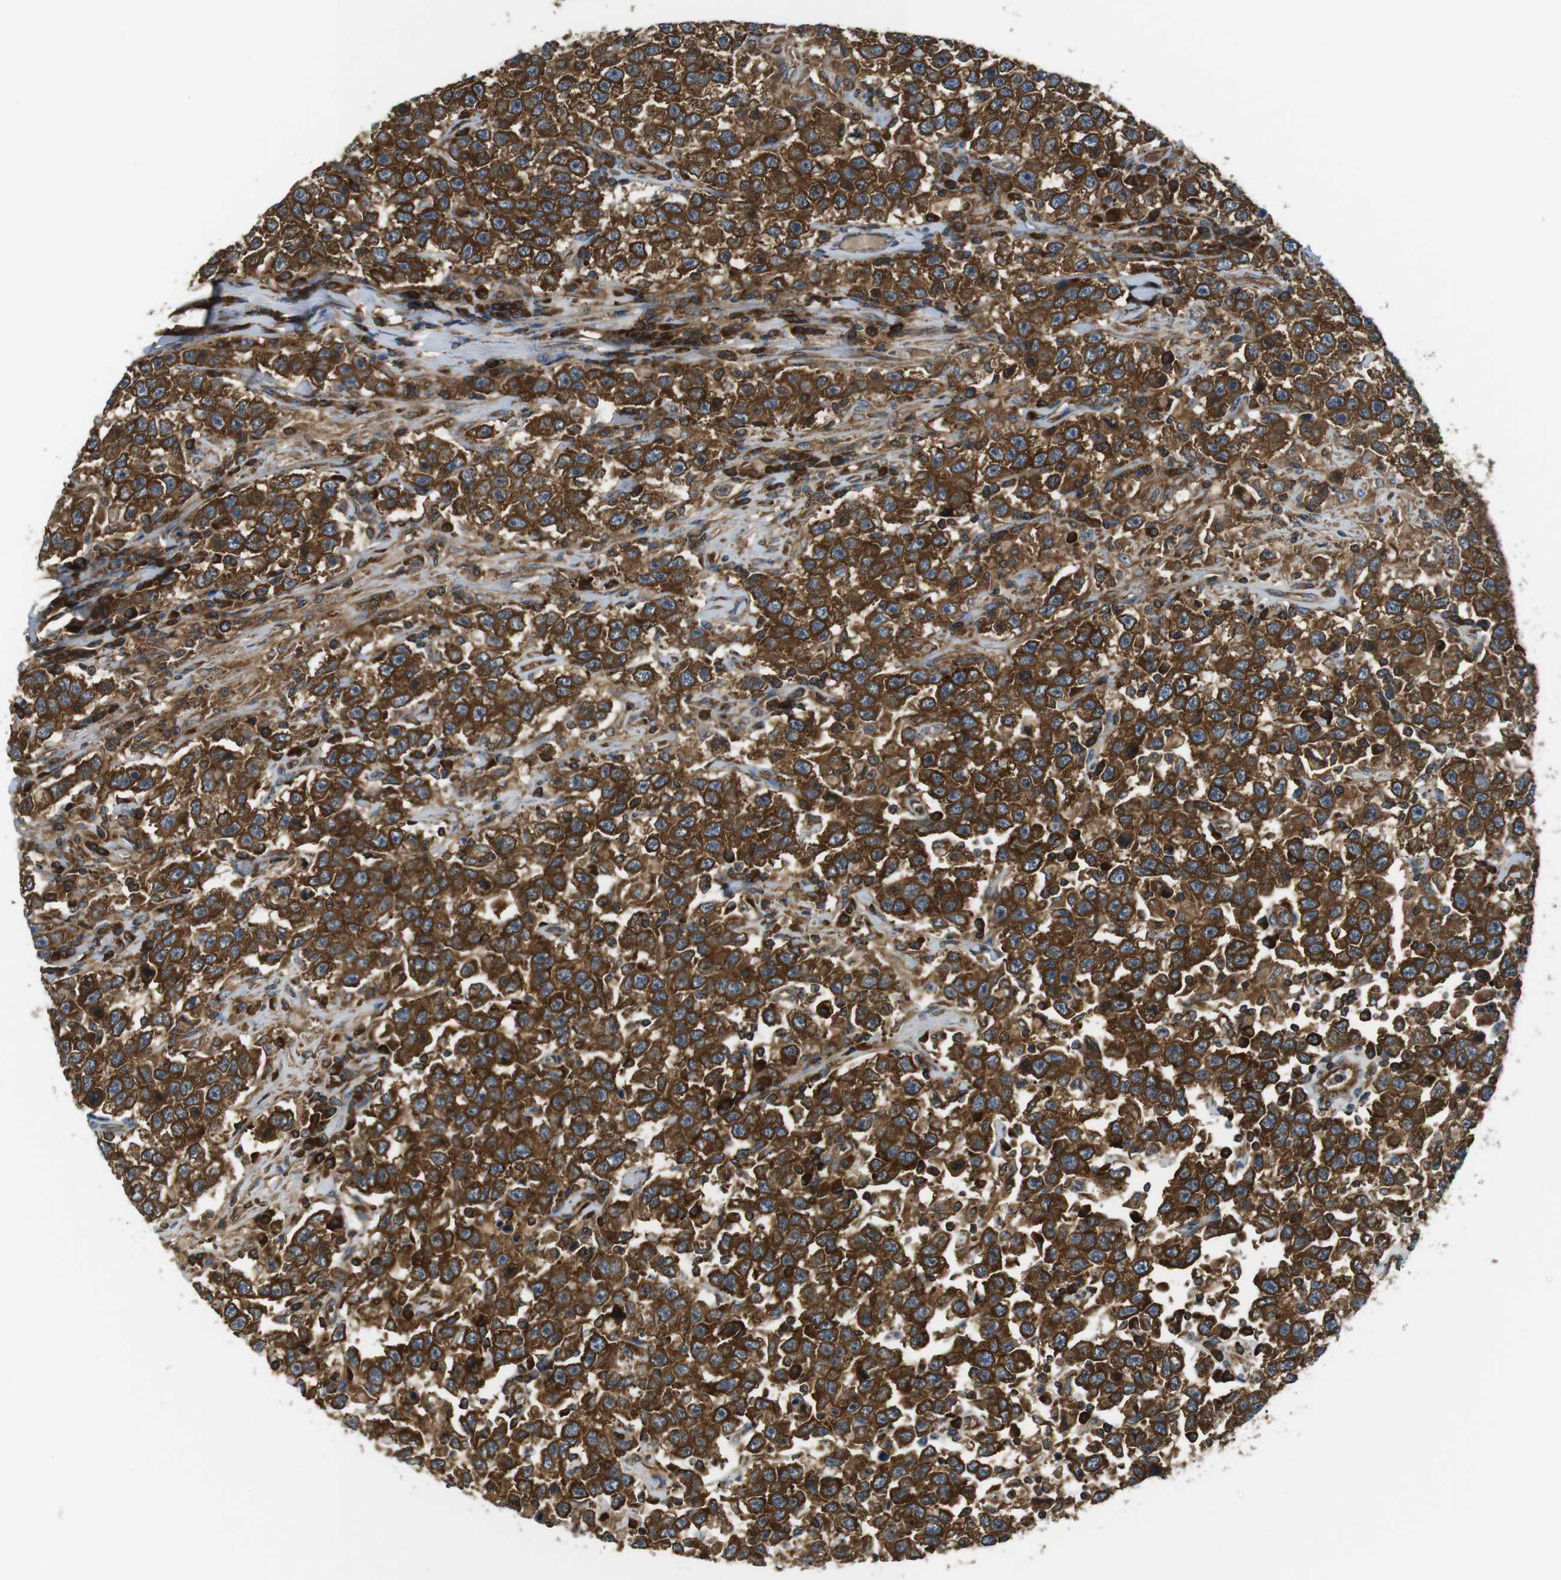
{"staining": {"intensity": "strong", "quantity": ">75%", "location": "cytoplasmic/membranous"}, "tissue": "testis cancer", "cell_type": "Tumor cells", "image_type": "cancer", "snomed": [{"axis": "morphology", "description": "Seminoma, NOS"}, {"axis": "topography", "description": "Testis"}], "caption": "An immunohistochemistry (IHC) photomicrograph of neoplastic tissue is shown. Protein staining in brown shows strong cytoplasmic/membranous positivity in seminoma (testis) within tumor cells.", "gene": "TSC1", "patient": {"sex": "male", "age": 41}}